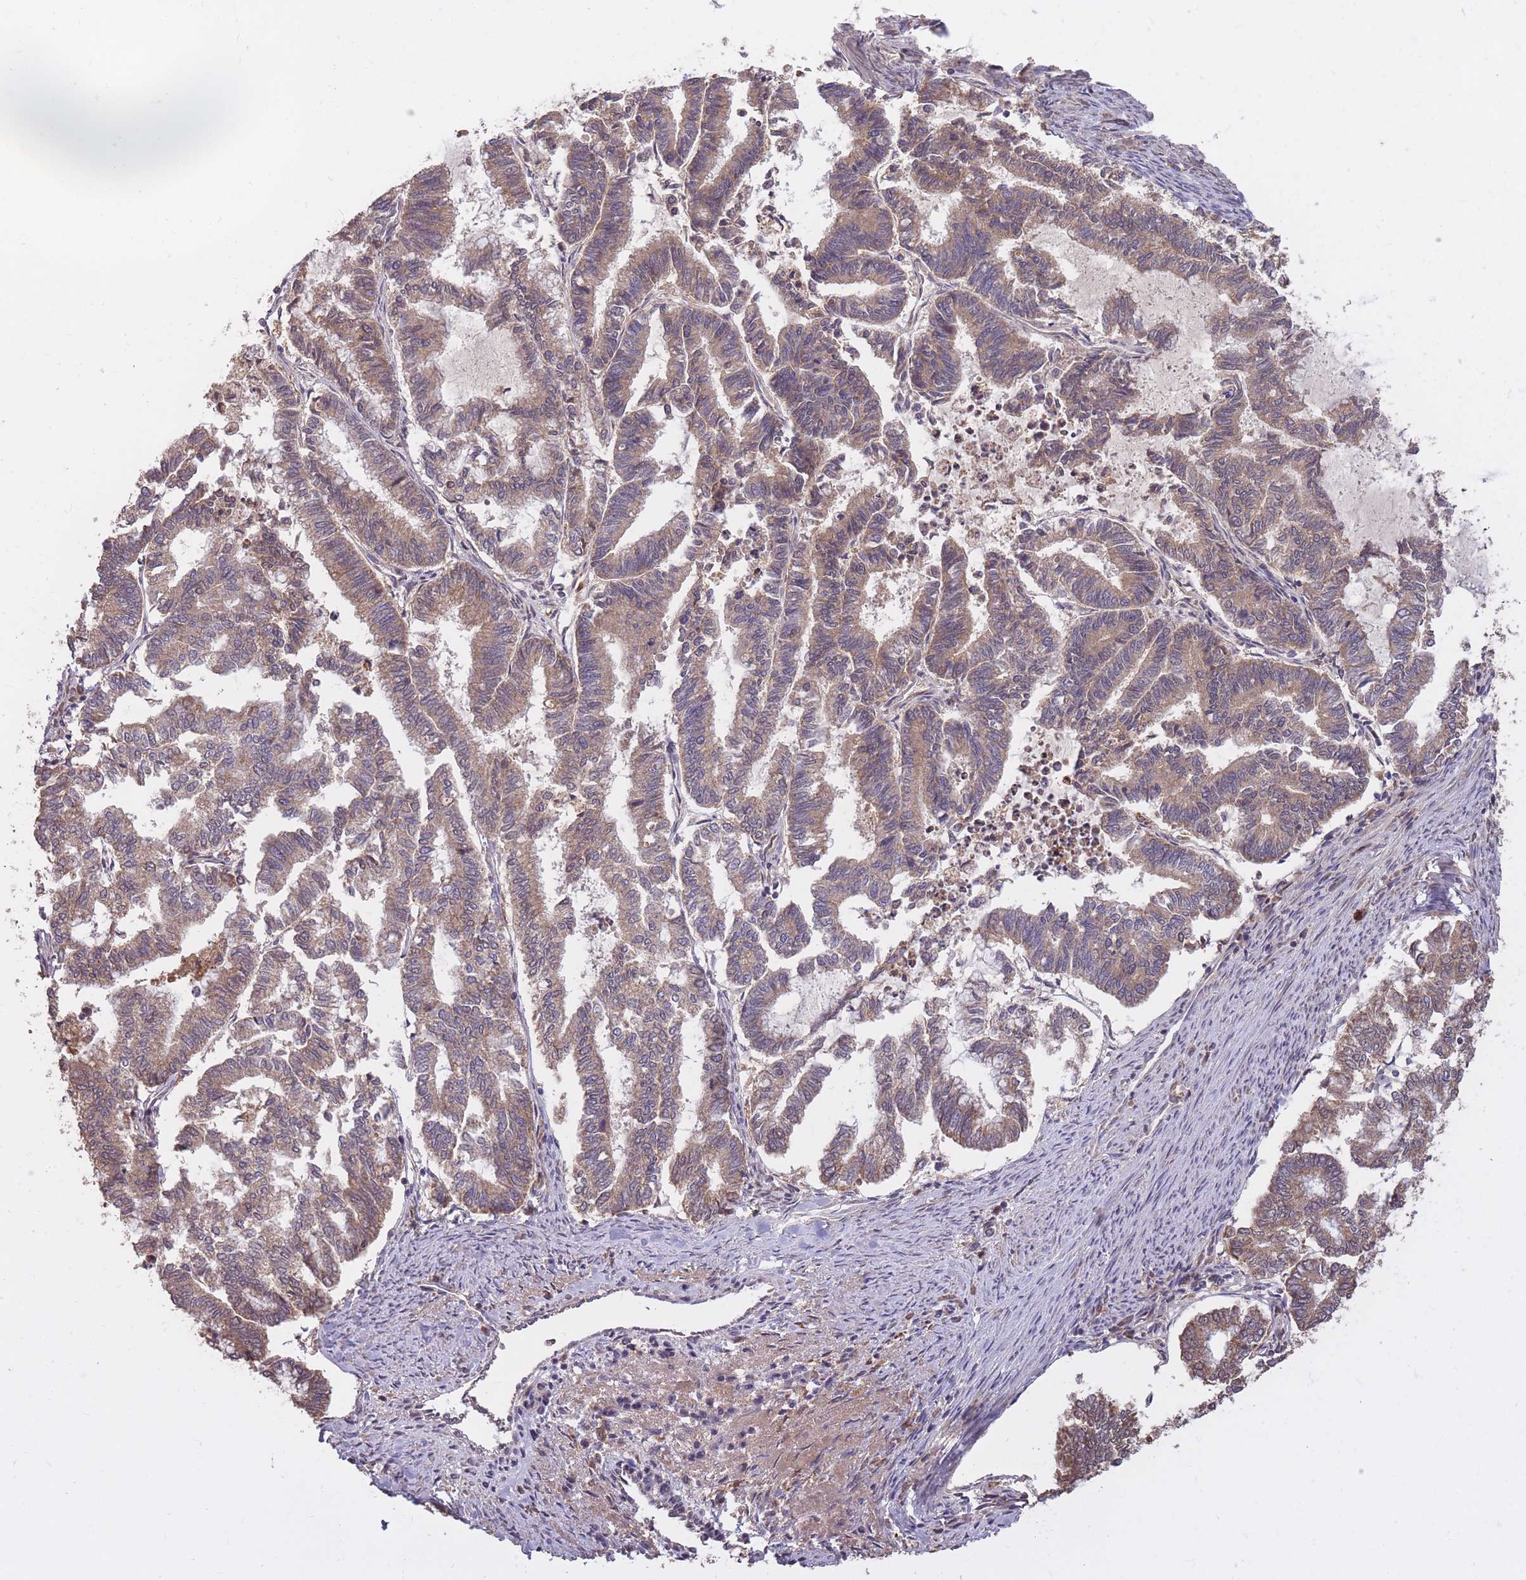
{"staining": {"intensity": "moderate", "quantity": ">75%", "location": "cytoplasmic/membranous"}, "tissue": "endometrial cancer", "cell_type": "Tumor cells", "image_type": "cancer", "snomed": [{"axis": "morphology", "description": "Adenocarcinoma, NOS"}, {"axis": "topography", "description": "Endometrium"}], "caption": "Immunohistochemical staining of human endometrial cancer demonstrates medium levels of moderate cytoplasmic/membranous protein staining in about >75% of tumor cells.", "gene": "IGF2BP2", "patient": {"sex": "female", "age": 79}}